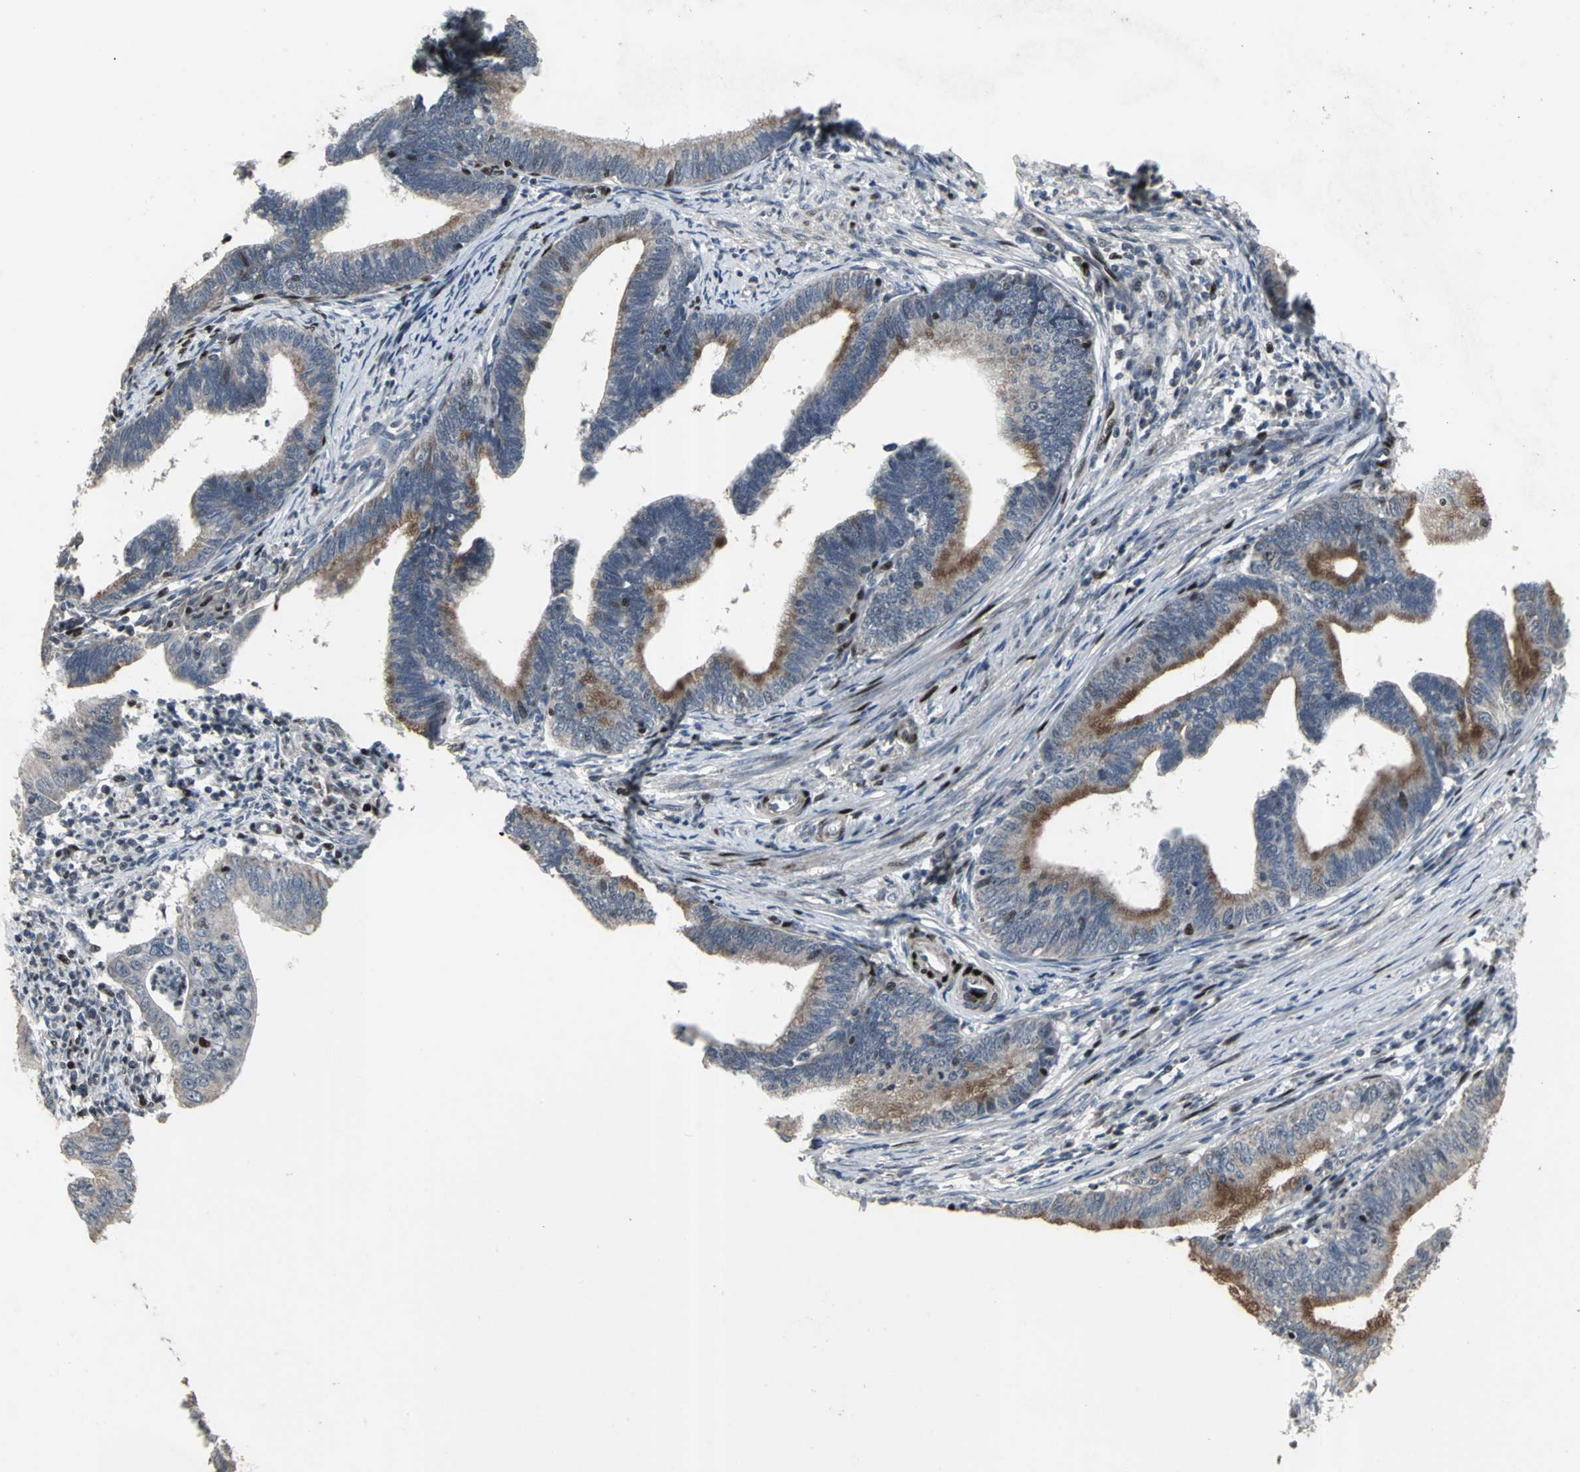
{"staining": {"intensity": "weak", "quantity": "25%-75%", "location": "cytoplasmic/membranous"}, "tissue": "cervical cancer", "cell_type": "Tumor cells", "image_type": "cancer", "snomed": [{"axis": "morphology", "description": "Adenocarcinoma, NOS"}, {"axis": "topography", "description": "Cervix"}], "caption": "Immunohistochemical staining of human cervical cancer reveals weak cytoplasmic/membranous protein positivity in approximately 25%-75% of tumor cells.", "gene": "SRF", "patient": {"sex": "female", "age": 36}}